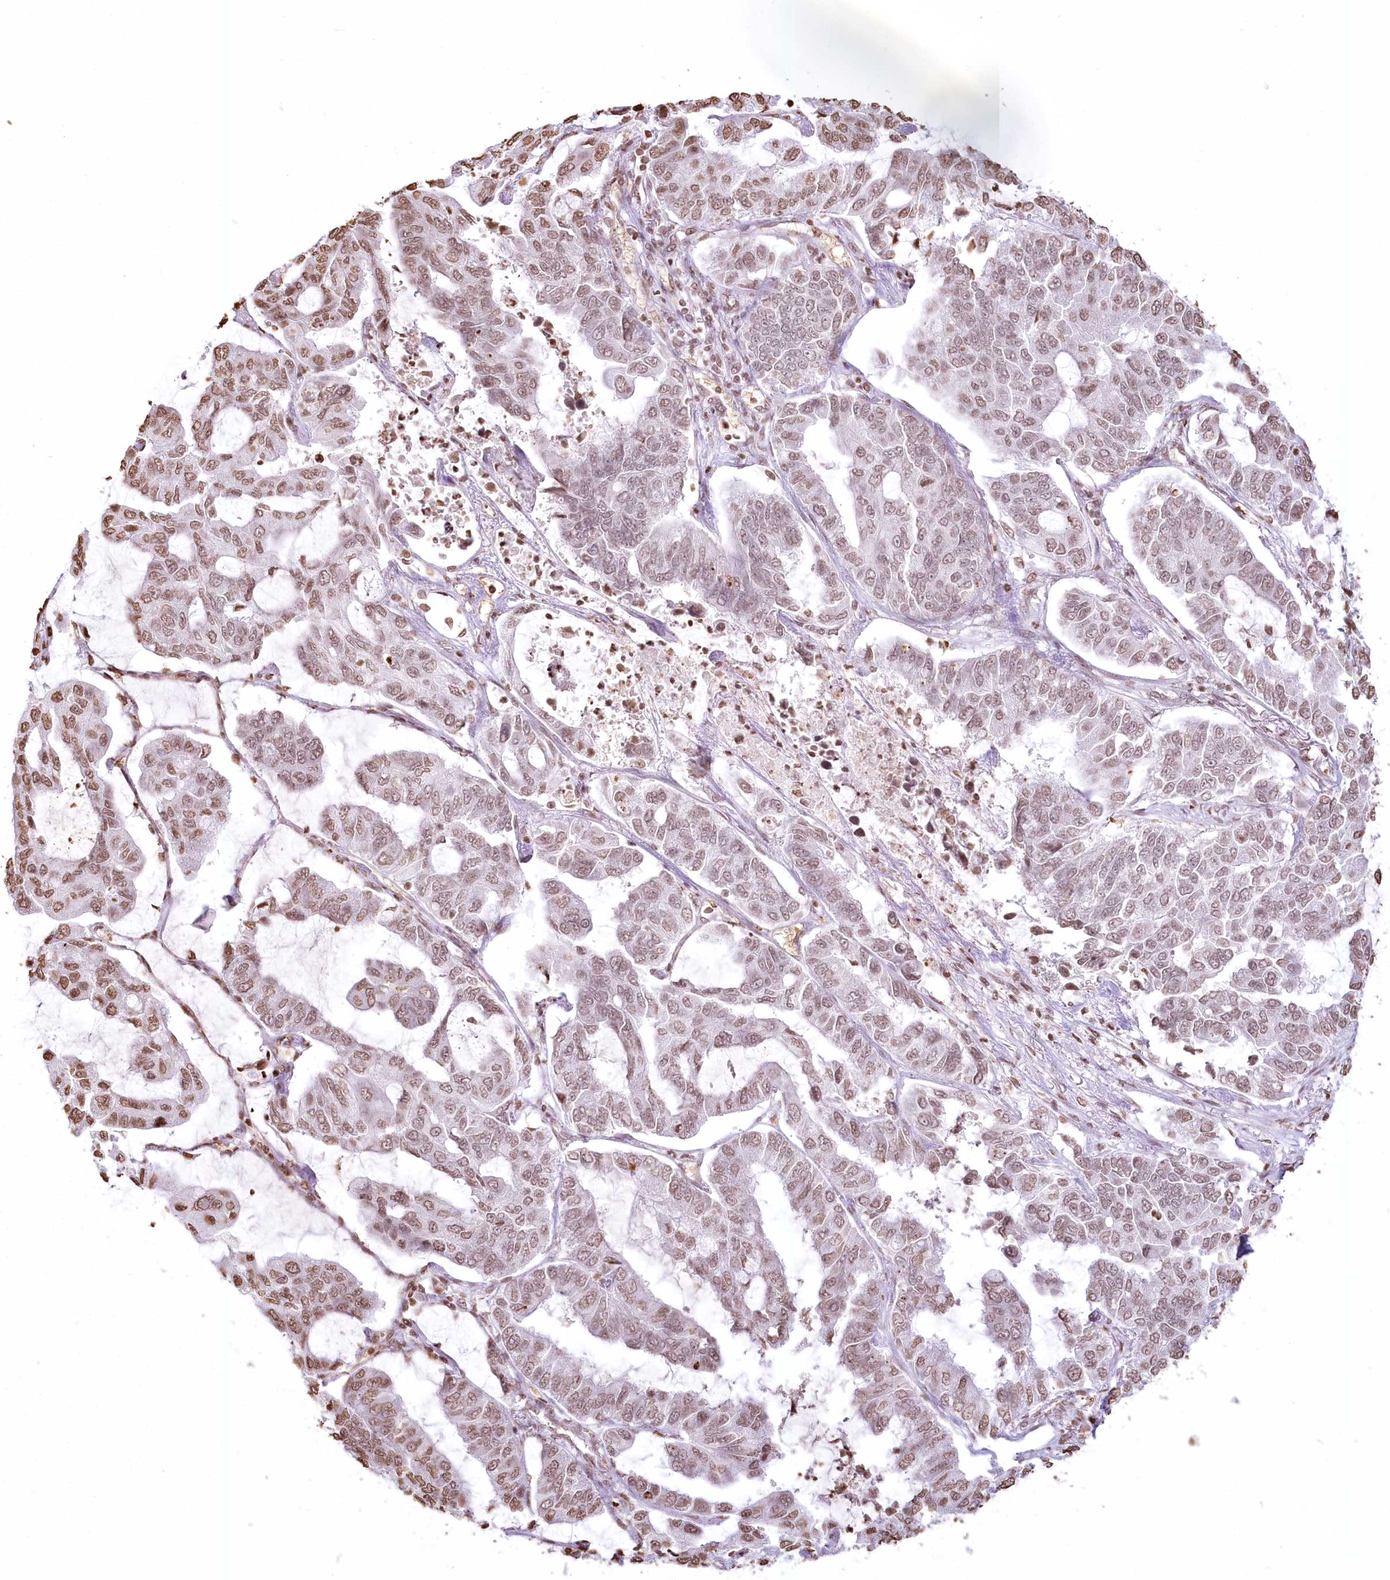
{"staining": {"intensity": "moderate", "quantity": "25%-75%", "location": "nuclear"}, "tissue": "lung cancer", "cell_type": "Tumor cells", "image_type": "cancer", "snomed": [{"axis": "morphology", "description": "Adenocarcinoma, NOS"}, {"axis": "topography", "description": "Lung"}], "caption": "A medium amount of moderate nuclear staining is present in approximately 25%-75% of tumor cells in lung cancer (adenocarcinoma) tissue.", "gene": "FAM13A", "patient": {"sex": "male", "age": 64}}